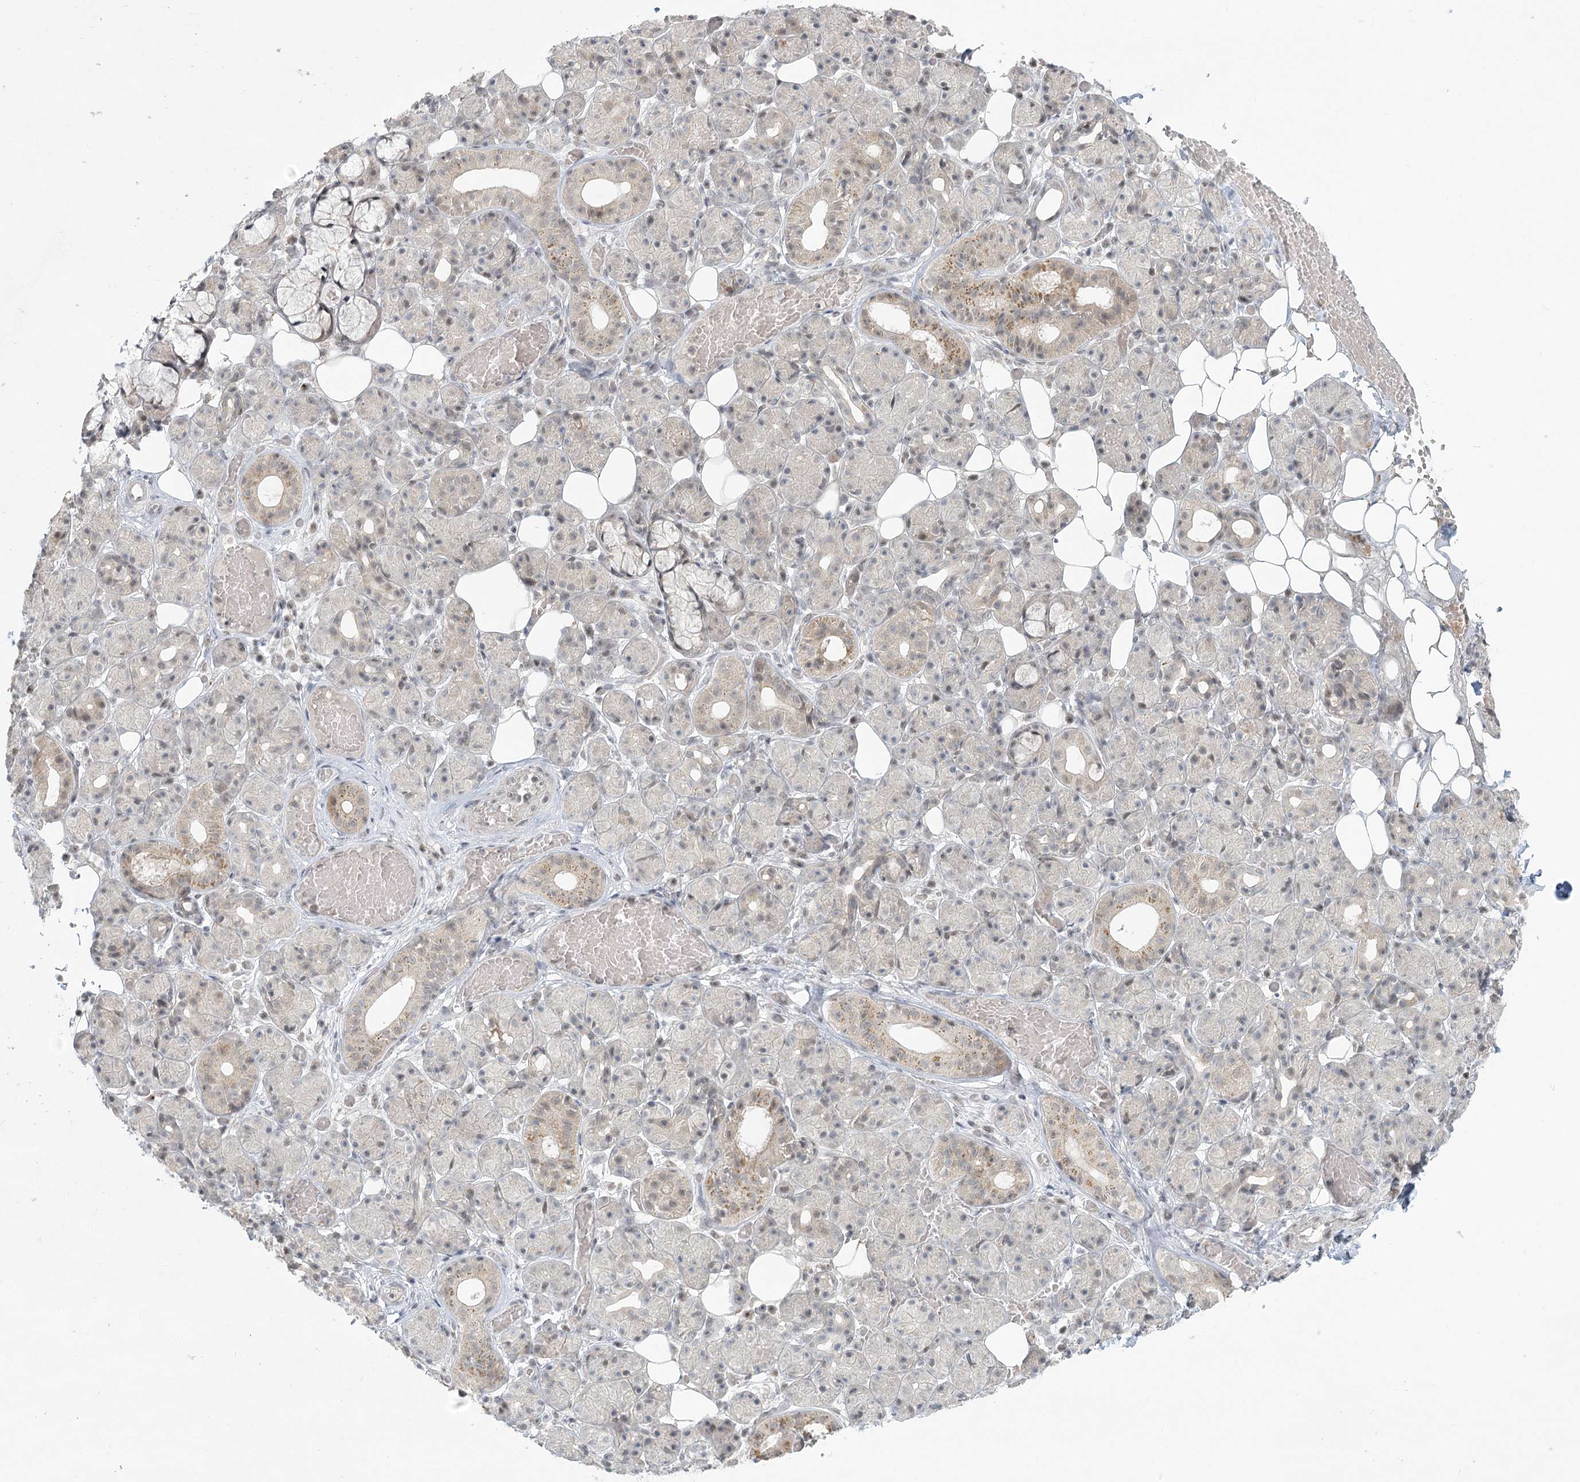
{"staining": {"intensity": "moderate", "quantity": "<25%", "location": "cytoplasmic/membranous"}, "tissue": "salivary gland", "cell_type": "Glandular cells", "image_type": "normal", "snomed": [{"axis": "morphology", "description": "Normal tissue, NOS"}, {"axis": "topography", "description": "Salivary gland"}], "caption": "Immunohistochemical staining of unremarkable human salivary gland exhibits low levels of moderate cytoplasmic/membranous positivity in about <25% of glandular cells.", "gene": "R3HCC1L", "patient": {"sex": "male", "age": 63}}